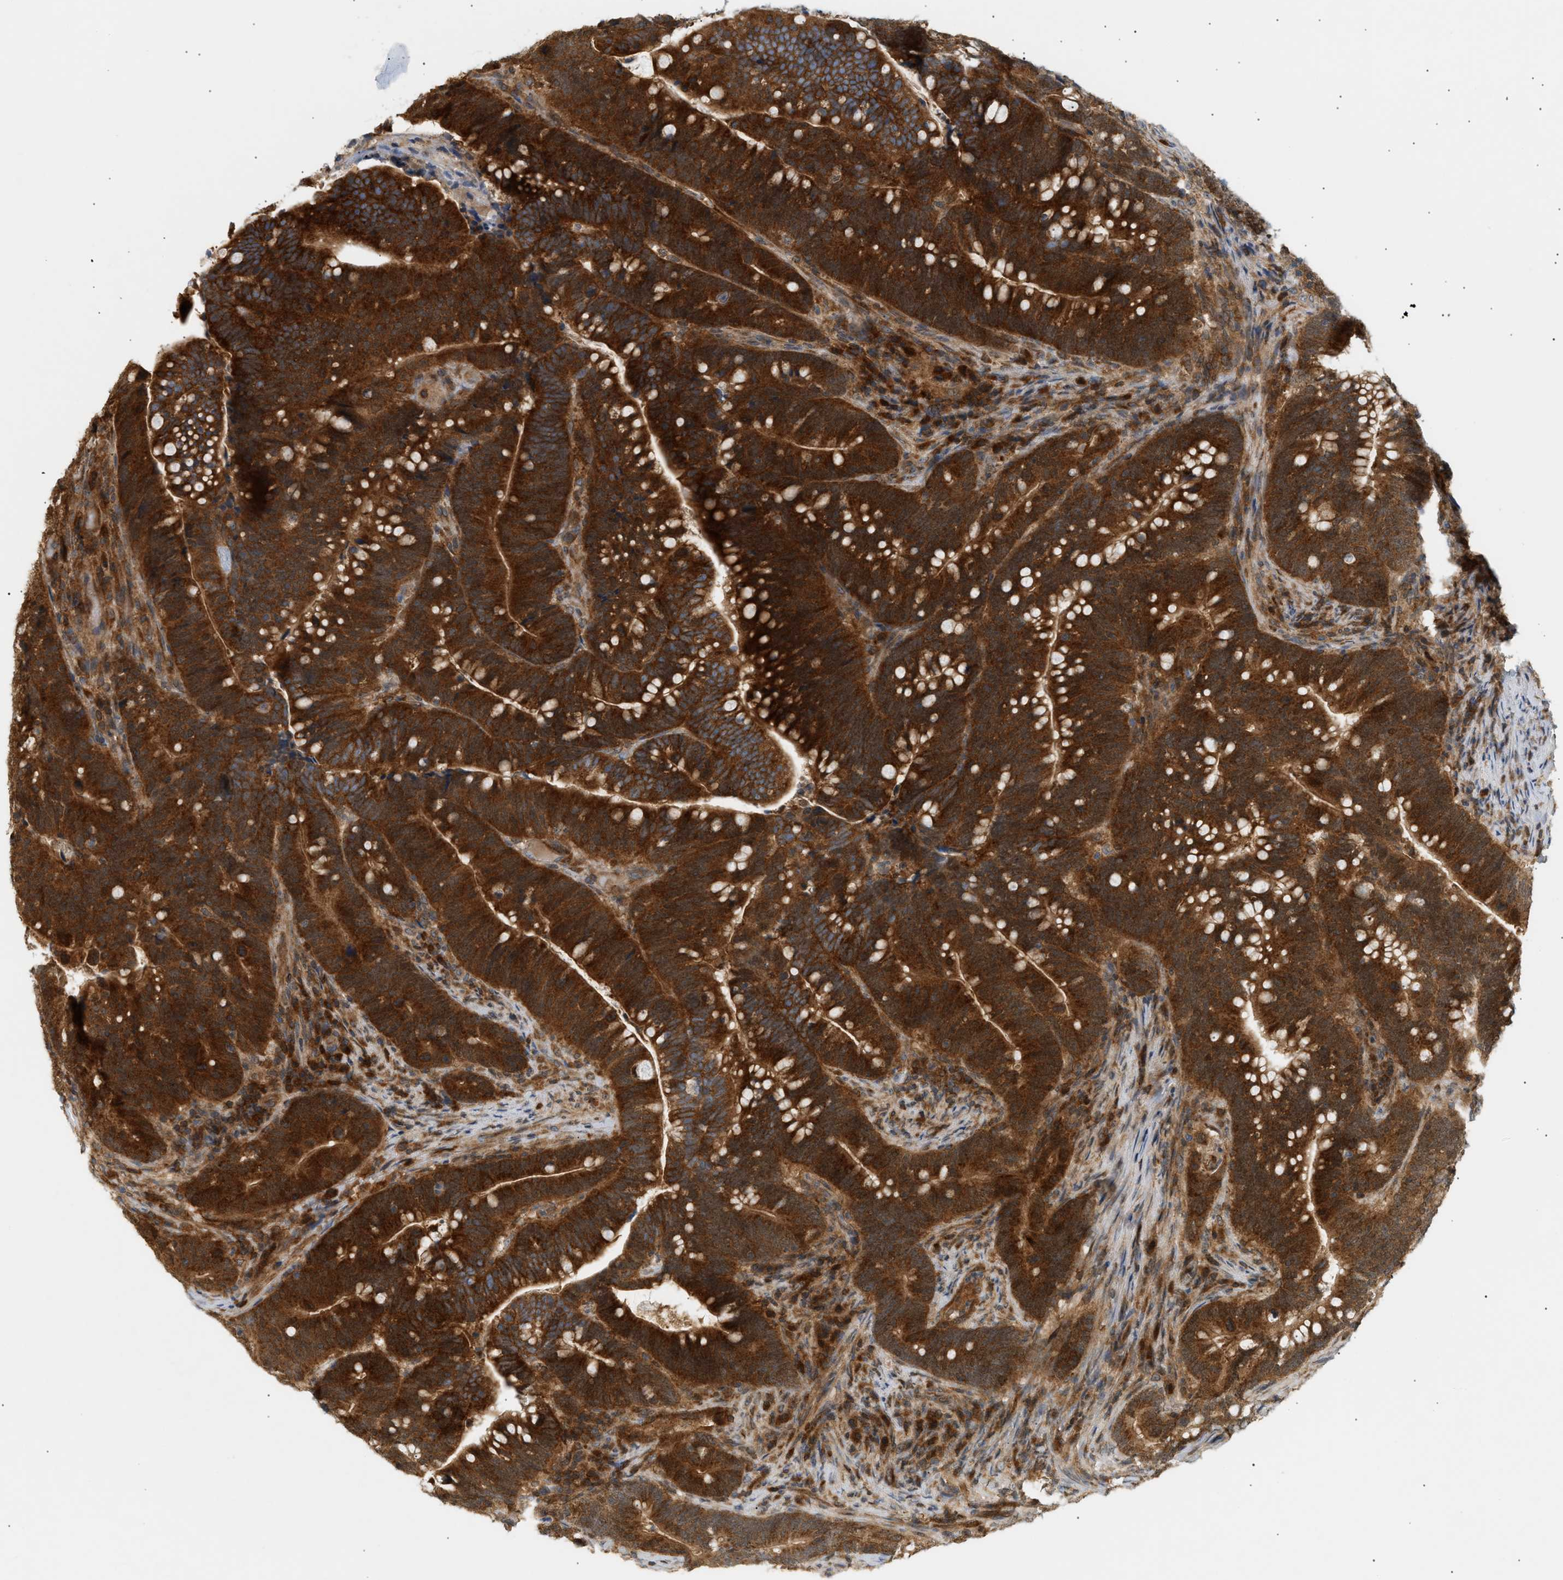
{"staining": {"intensity": "strong", "quantity": ">75%", "location": "cytoplasmic/membranous"}, "tissue": "colorectal cancer", "cell_type": "Tumor cells", "image_type": "cancer", "snomed": [{"axis": "morphology", "description": "Normal tissue, NOS"}, {"axis": "morphology", "description": "Adenocarcinoma, NOS"}, {"axis": "topography", "description": "Colon"}], "caption": "Protein staining by immunohistochemistry reveals strong cytoplasmic/membranous expression in approximately >75% of tumor cells in colorectal cancer. Using DAB (brown) and hematoxylin (blue) stains, captured at high magnification using brightfield microscopy.", "gene": "SHC1", "patient": {"sex": "female", "age": 66}}